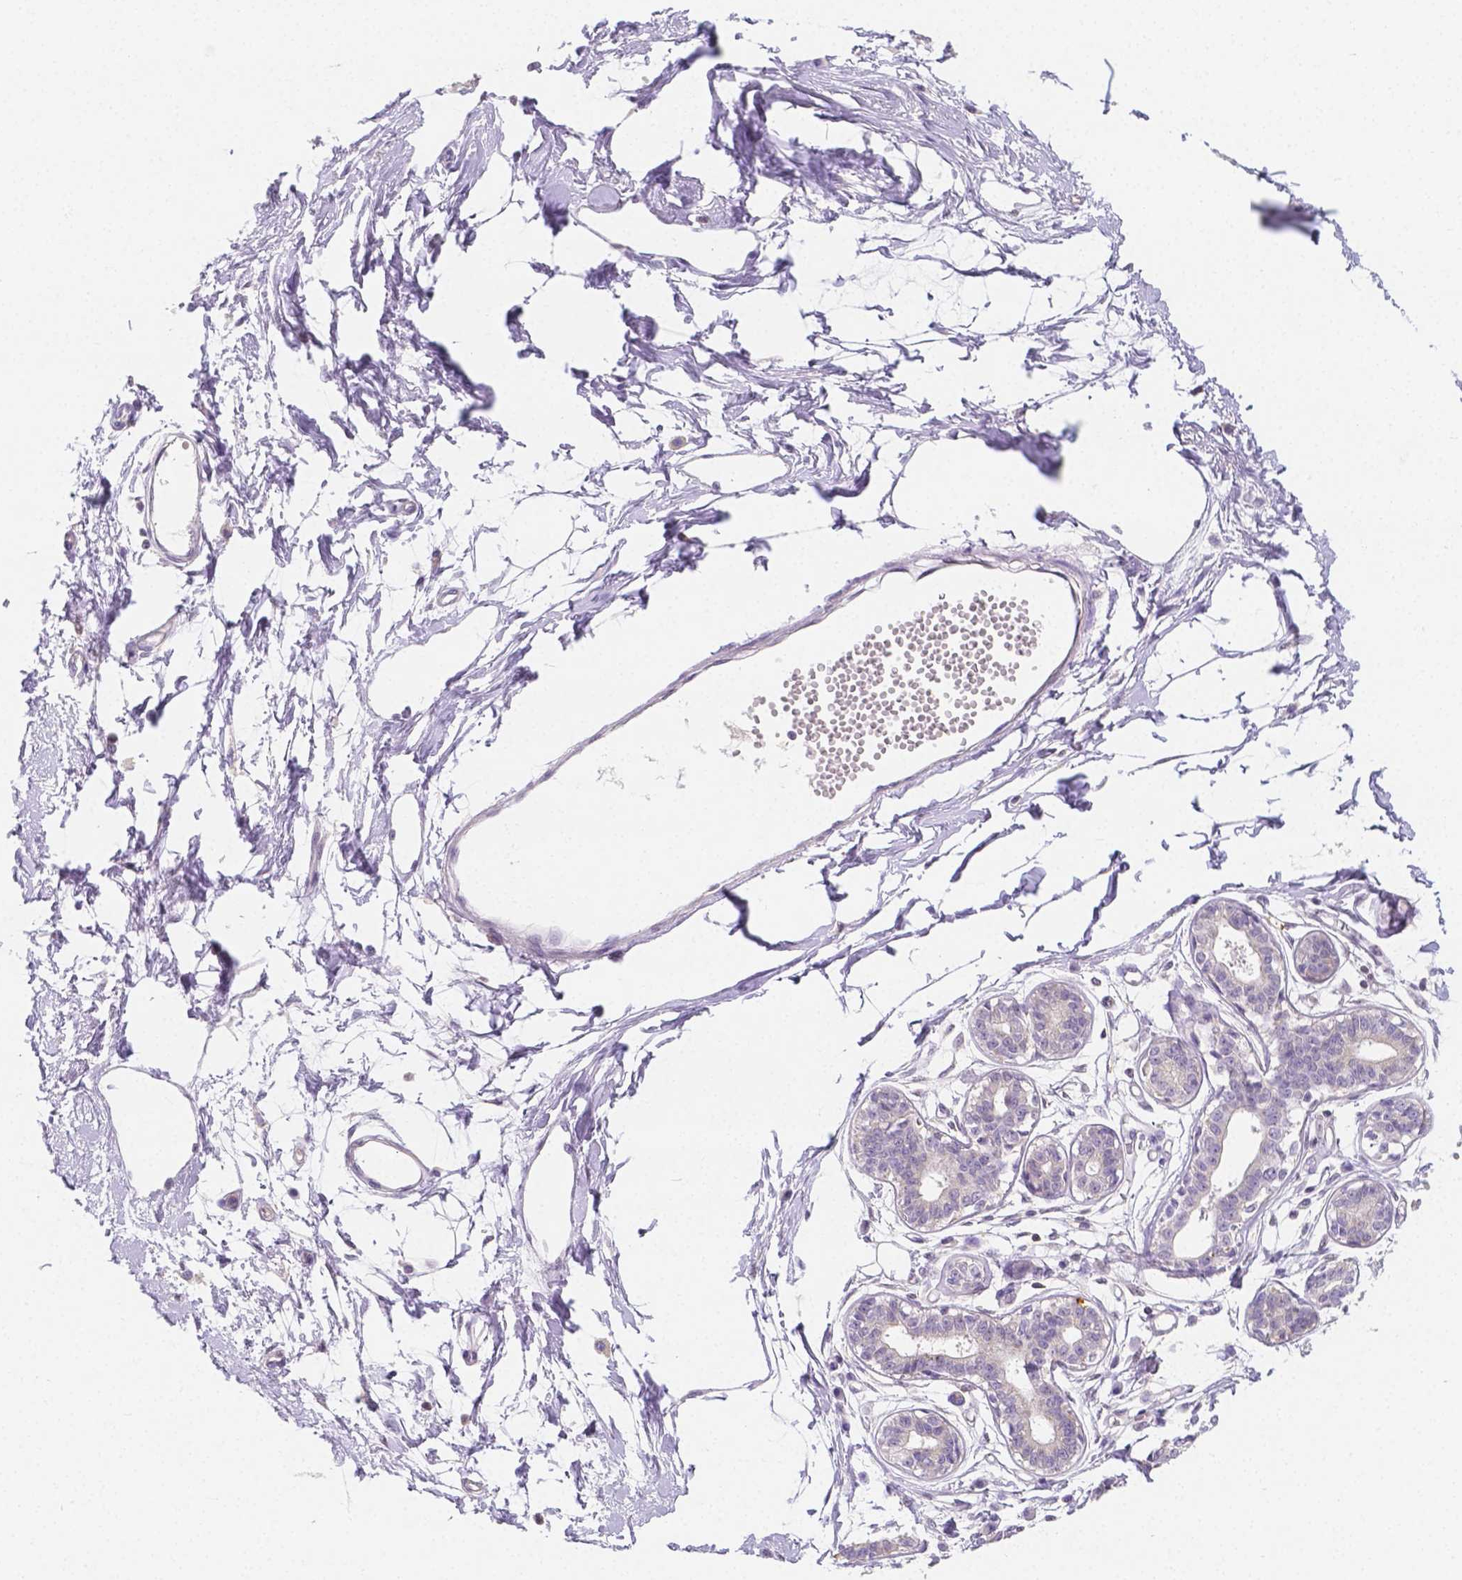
{"staining": {"intensity": "negative", "quantity": "none", "location": "none"}, "tissue": "breast", "cell_type": "Adipocytes", "image_type": "normal", "snomed": [{"axis": "morphology", "description": "Normal tissue, NOS"}, {"axis": "topography", "description": "Breast"}], "caption": "DAB (3,3'-diaminobenzidine) immunohistochemical staining of benign breast shows no significant positivity in adipocytes.", "gene": "SGTB", "patient": {"sex": "female", "age": 45}}